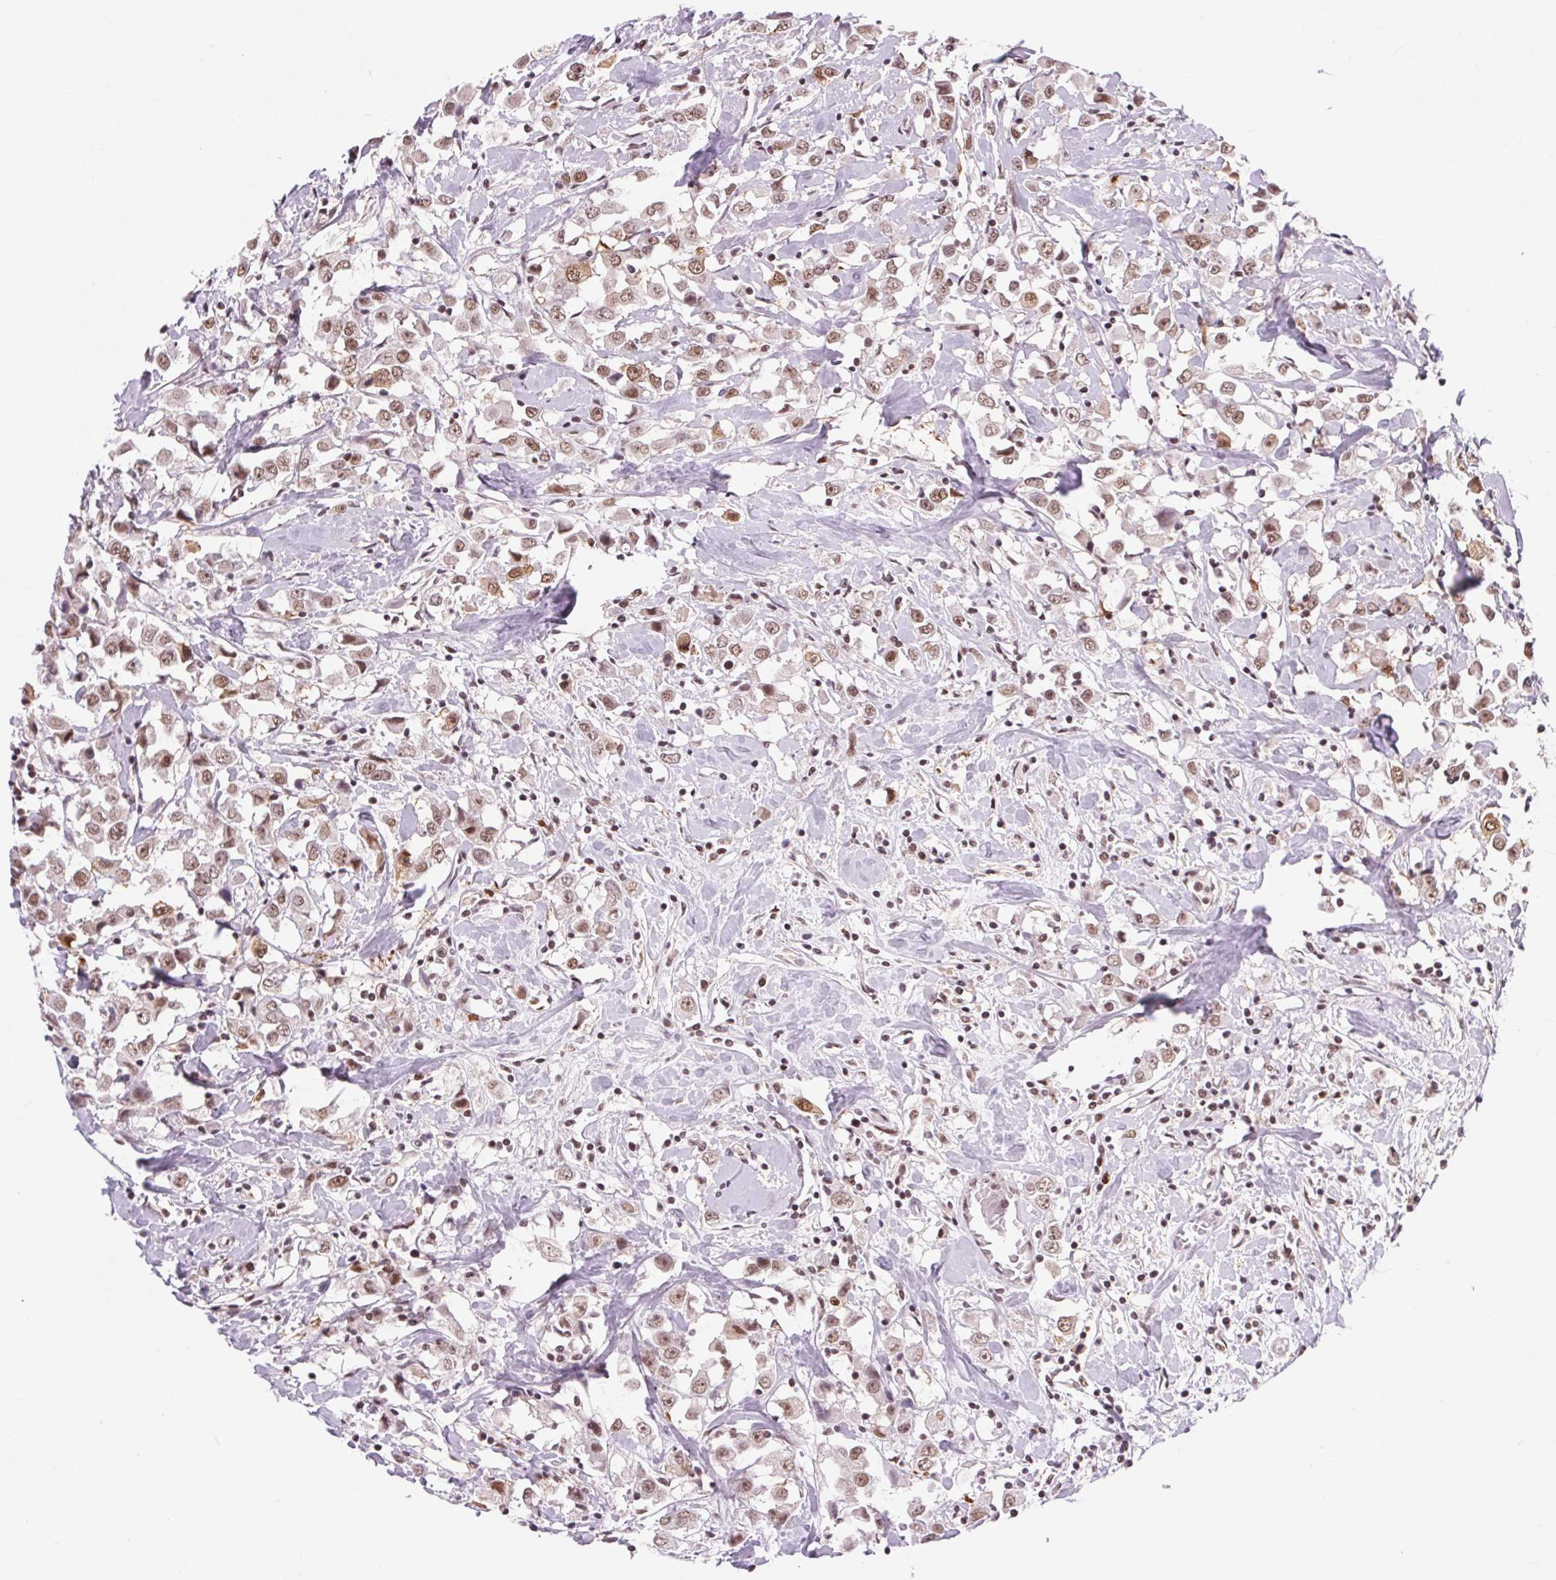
{"staining": {"intensity": "moderate", "quantity": ">75%", "location": "nuclear"}, "tissue": "breast cancer", "cell_type": "Tumor cells", "image_type": "cancer", "snomed": [{"axis": "morphology", "description": "Duct carcinoma"}, {"axis": "topography", "description": "Breast"}], "caption": "High-magnification brightfield microscopy of breast cancer stained with DAB (3,3'-diaminobenzidine) (brown) and counterstained with hematoxylin (blue). tumor cells exhibit moderate nuclear expression is appreciated in about>75% of cells.", "gene": "CD2BP2", "patient": {"sex": "female", "age": 61}}